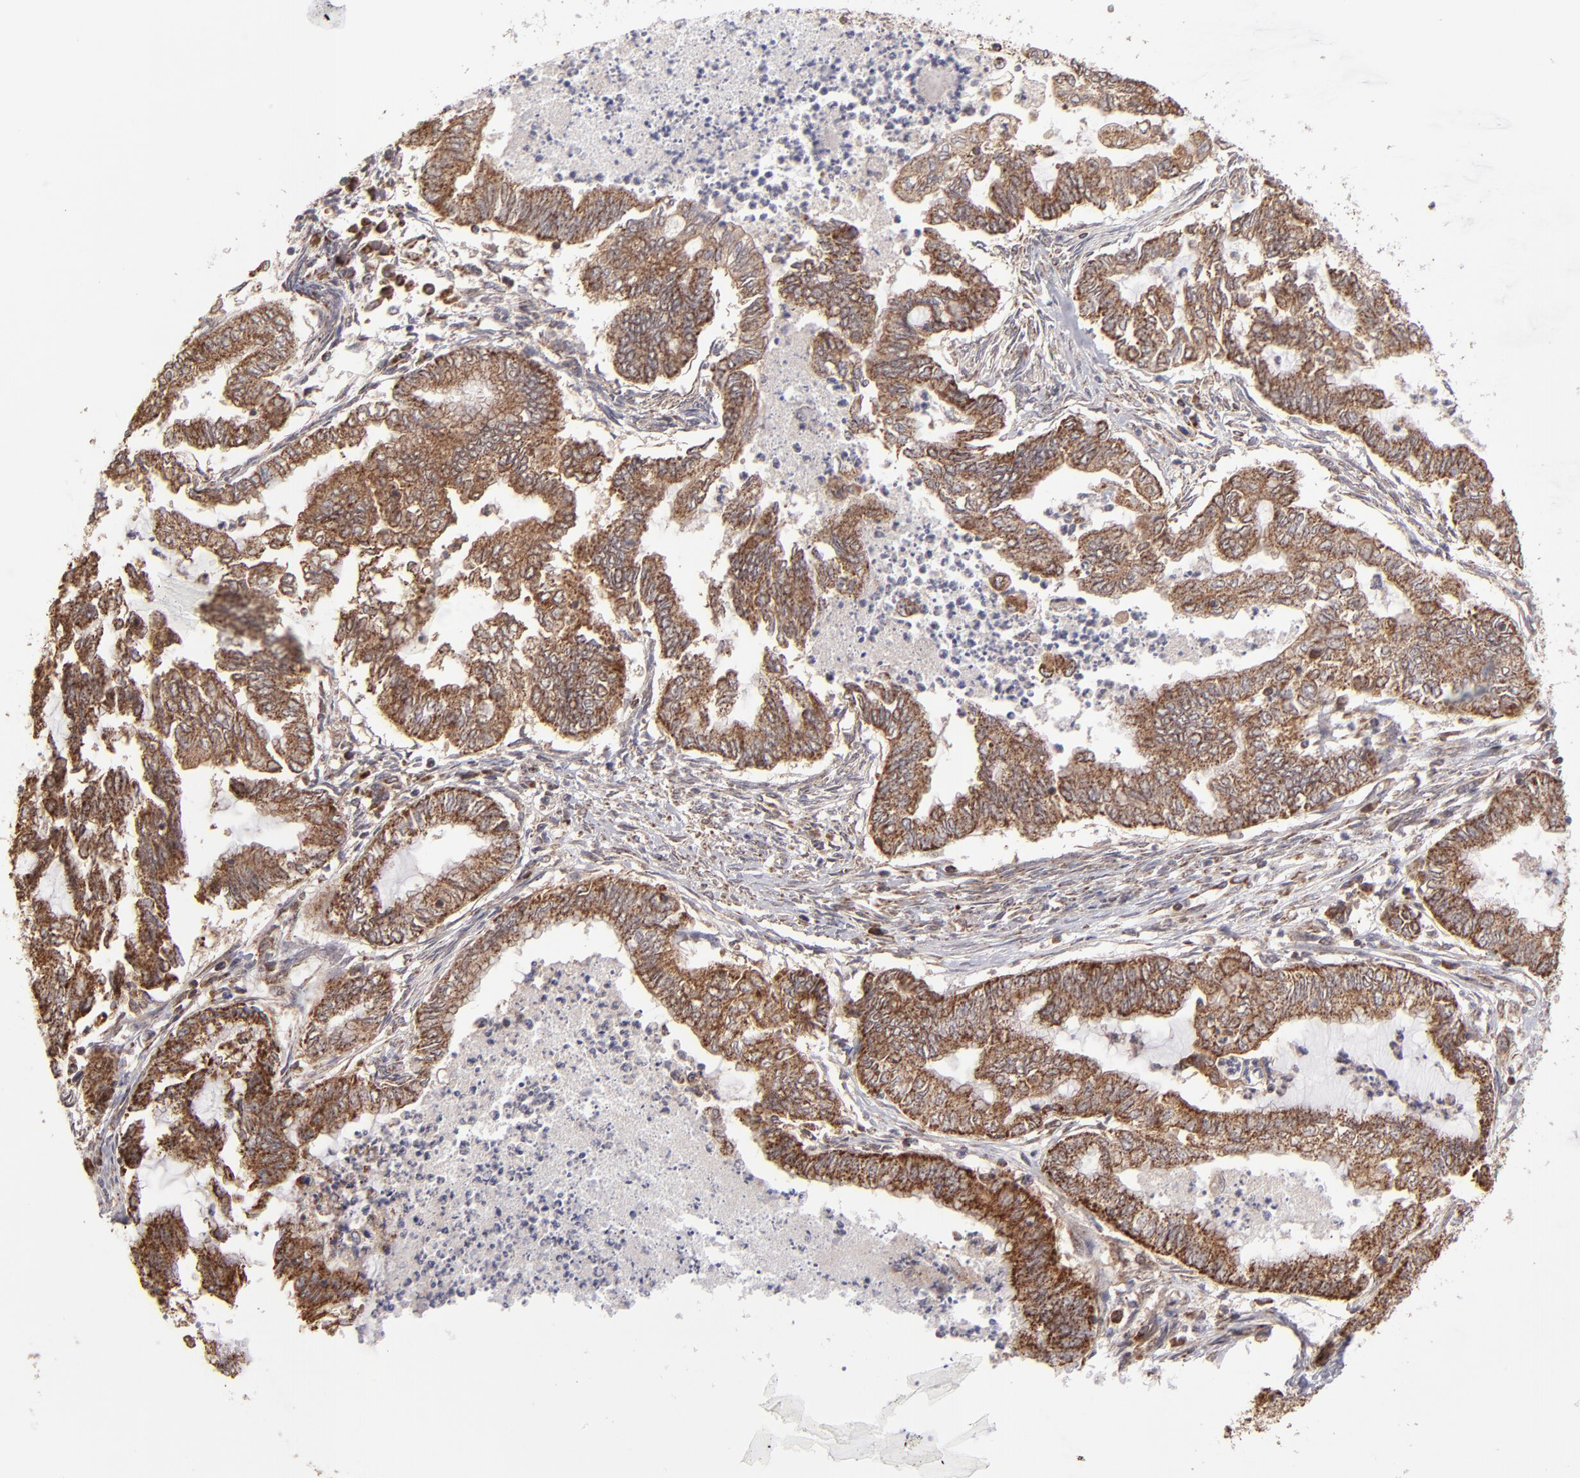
{"staining": {"intensity": "moderate", "quantity": ">75%", "location": "cytoplasmic/membranous"}, "tissue": "endometrial cancer", "cell_type": "Tumor cells", "image_type": "cancer", "snomed": [{"axis": "morphology", "description": "Adenocarcinoma, NOS"}, {"axis": "topography", "description": "Endometrium"}], "caption": "Immunohistochemical staining of human adenocarcinoma (endometrial) shows medium levels of moderate cytoplasmic/membranous protein expression in approximately >75% of tumor cells.", "gene": "SLC15A1", "patient": {"sex": "female", "age": 79}}